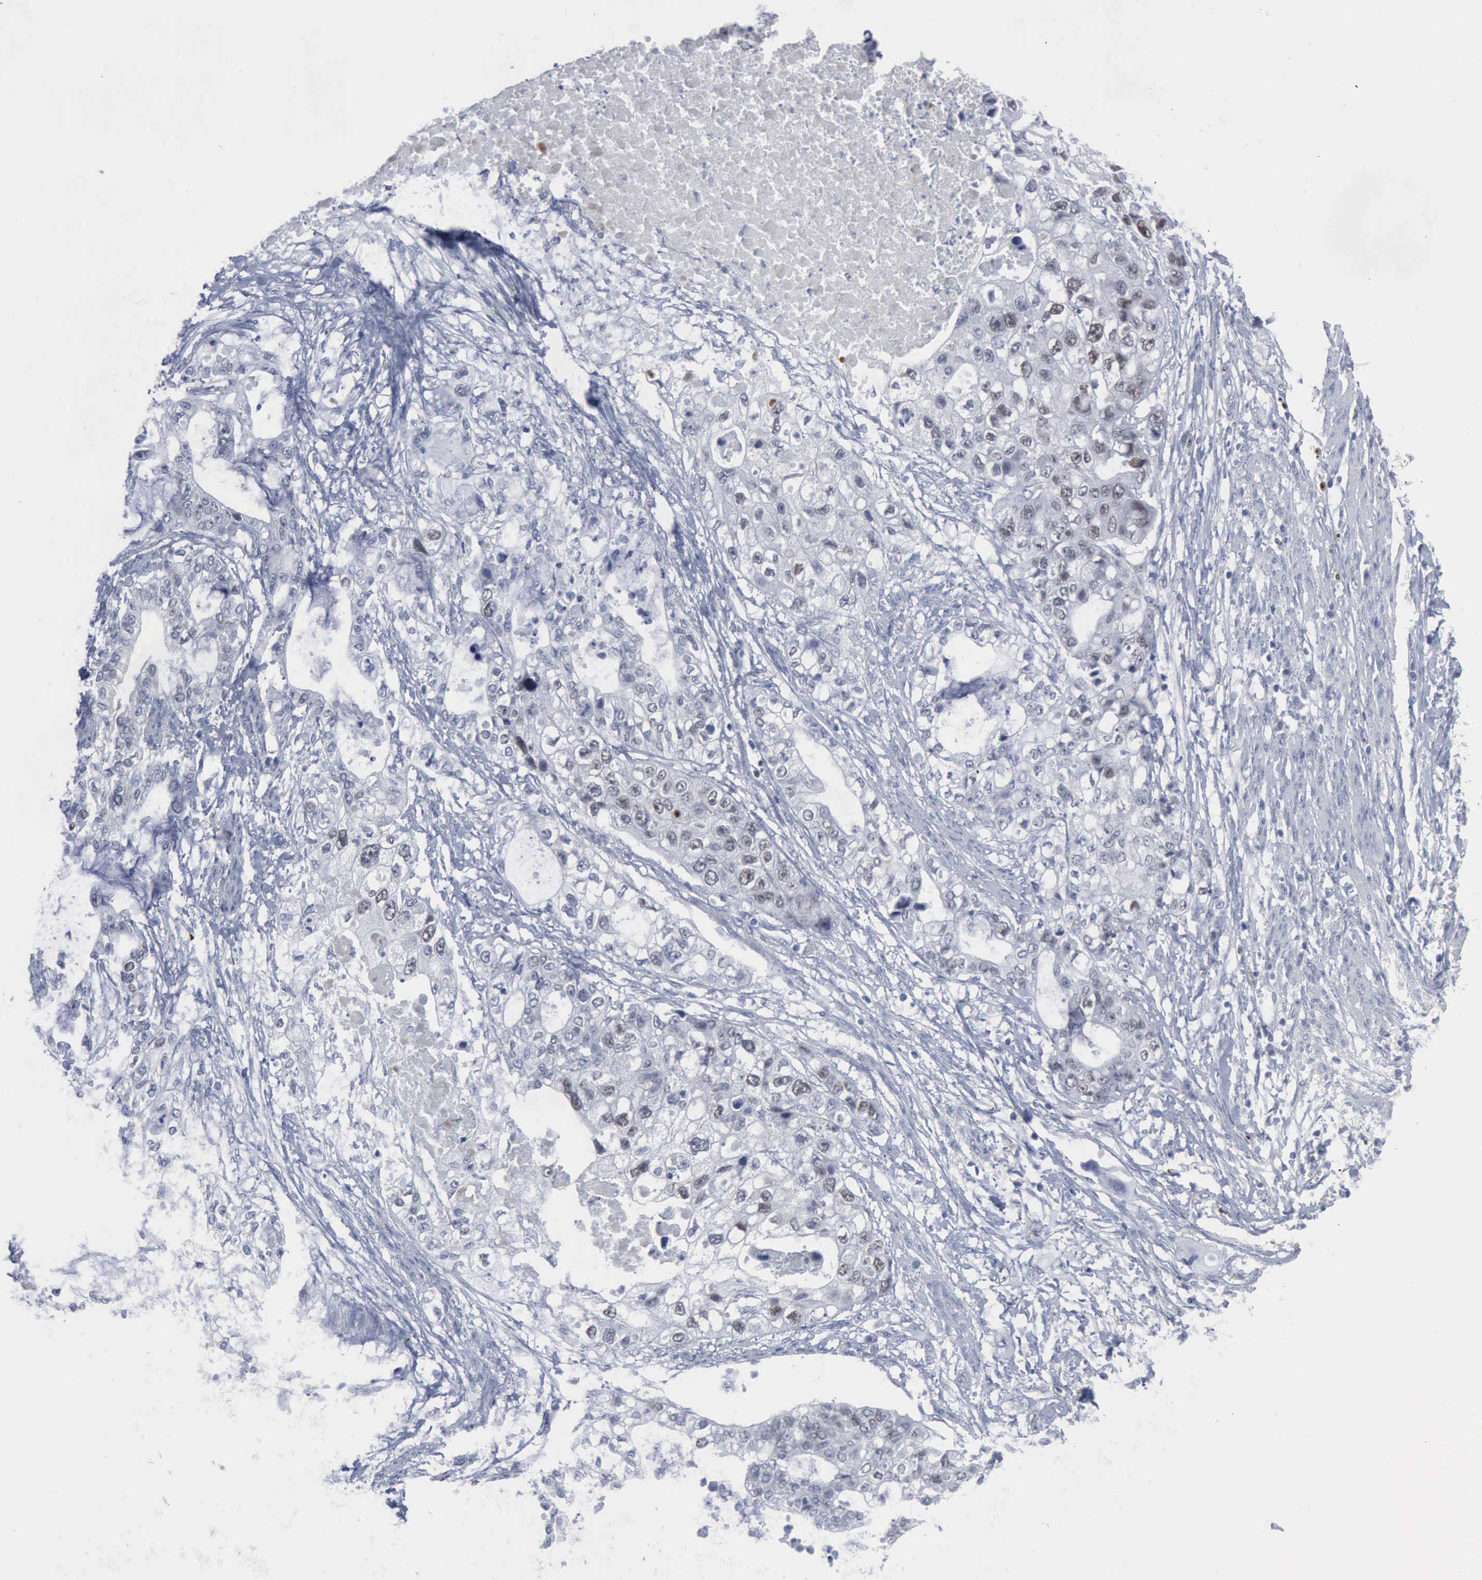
{"staining": {"intensity": "weak", "quantity": "25%-75%", "location": "nuclear"}, "tissue": "stomach cancer", "cell_type": "Tumor cells", "image_type": "cancer", "snomed": [{"axis": "morphology", "description": "Adenocarcinoma, NOS"}, {"axis": "topography", "description": "Stomach, upper"}], "caption": "The immunohistochemical stain highlights weak nuclear positivity in tumor cells of stomach cancer (adenocarcinoma) tissue.", "gene": "MCM5", "patient": {"sex": "female", "age": 52}}